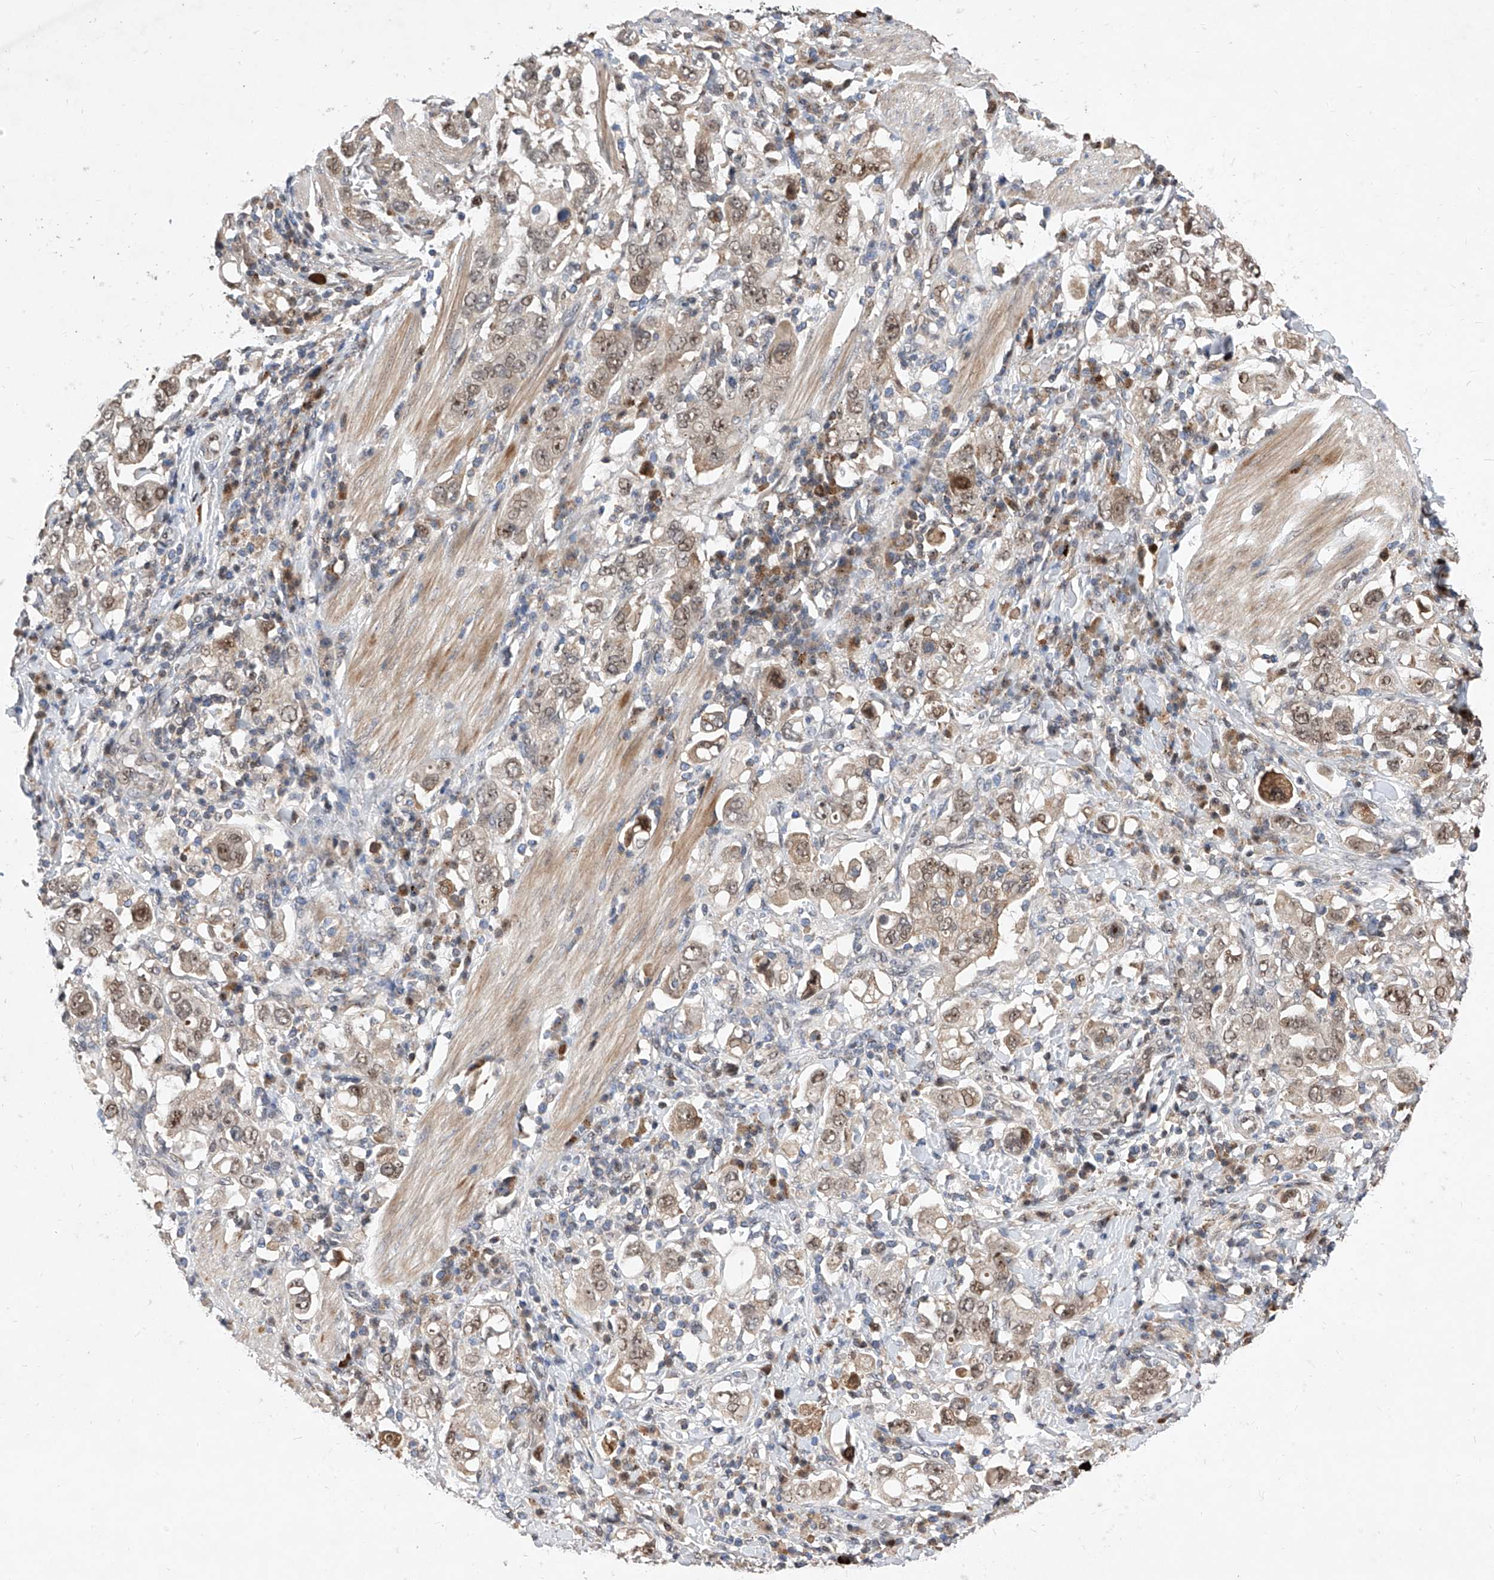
{"staining": {"intensity": "weak", "quantity": ">75%", "location": "nuclear"}, "tissue": "stomach cancer", "cell_type": "Tumor cells", "image_type": "cancer", "snomed": [{"axis": "morphology", "description": "Adenocarcinoma, NOS"}, {"axis": "topography", "description": "Stomach, upper"}], "caption": "This photomicrograph reveals immunohistochemistry staining of stomach cancer, with low weak nuclear expression in about >75% of tumor cells.", "gene": "LGR4", "patient": {"sex": "male", "age": 62}}